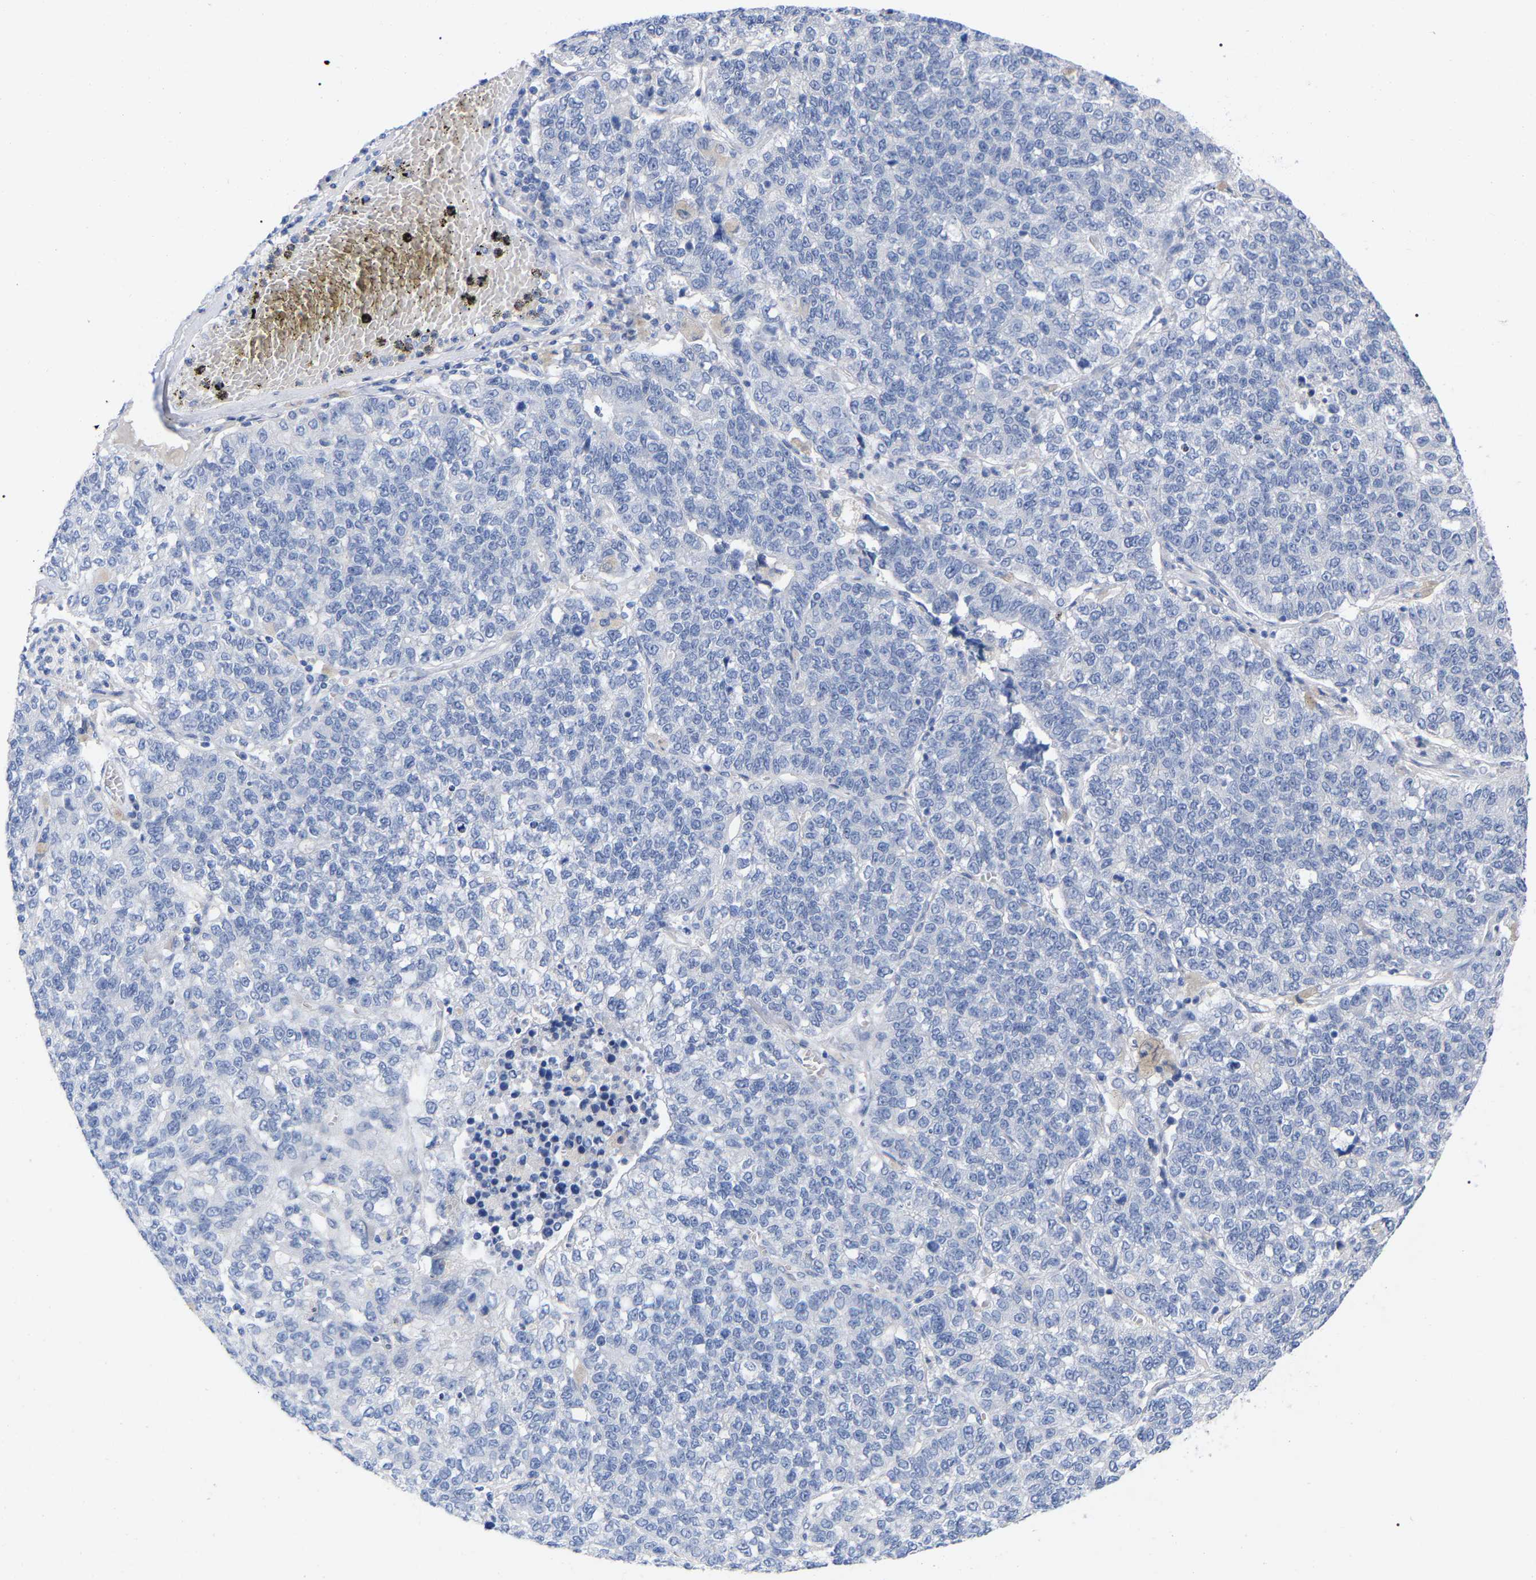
{"staining": {"intensity": "negative", "quantity": "none", "location": "none"}, "tissue": "lung cancer", "cell_type": "Tumor cells", "image_type": "cancer", "snomed": [{"axis": "morphology", "description": "Adenocarcinoma, NOS"}, {"axis": "topography", "description": "Lung"}], "caption": "This is an immunohistochemistry (IHC) photomicrograph of lung cancer (adenocarcinoma). There is no expression in tumor cells.", "gene": "HAPLN1", "patient": {"sex": "male", "age": 49}}